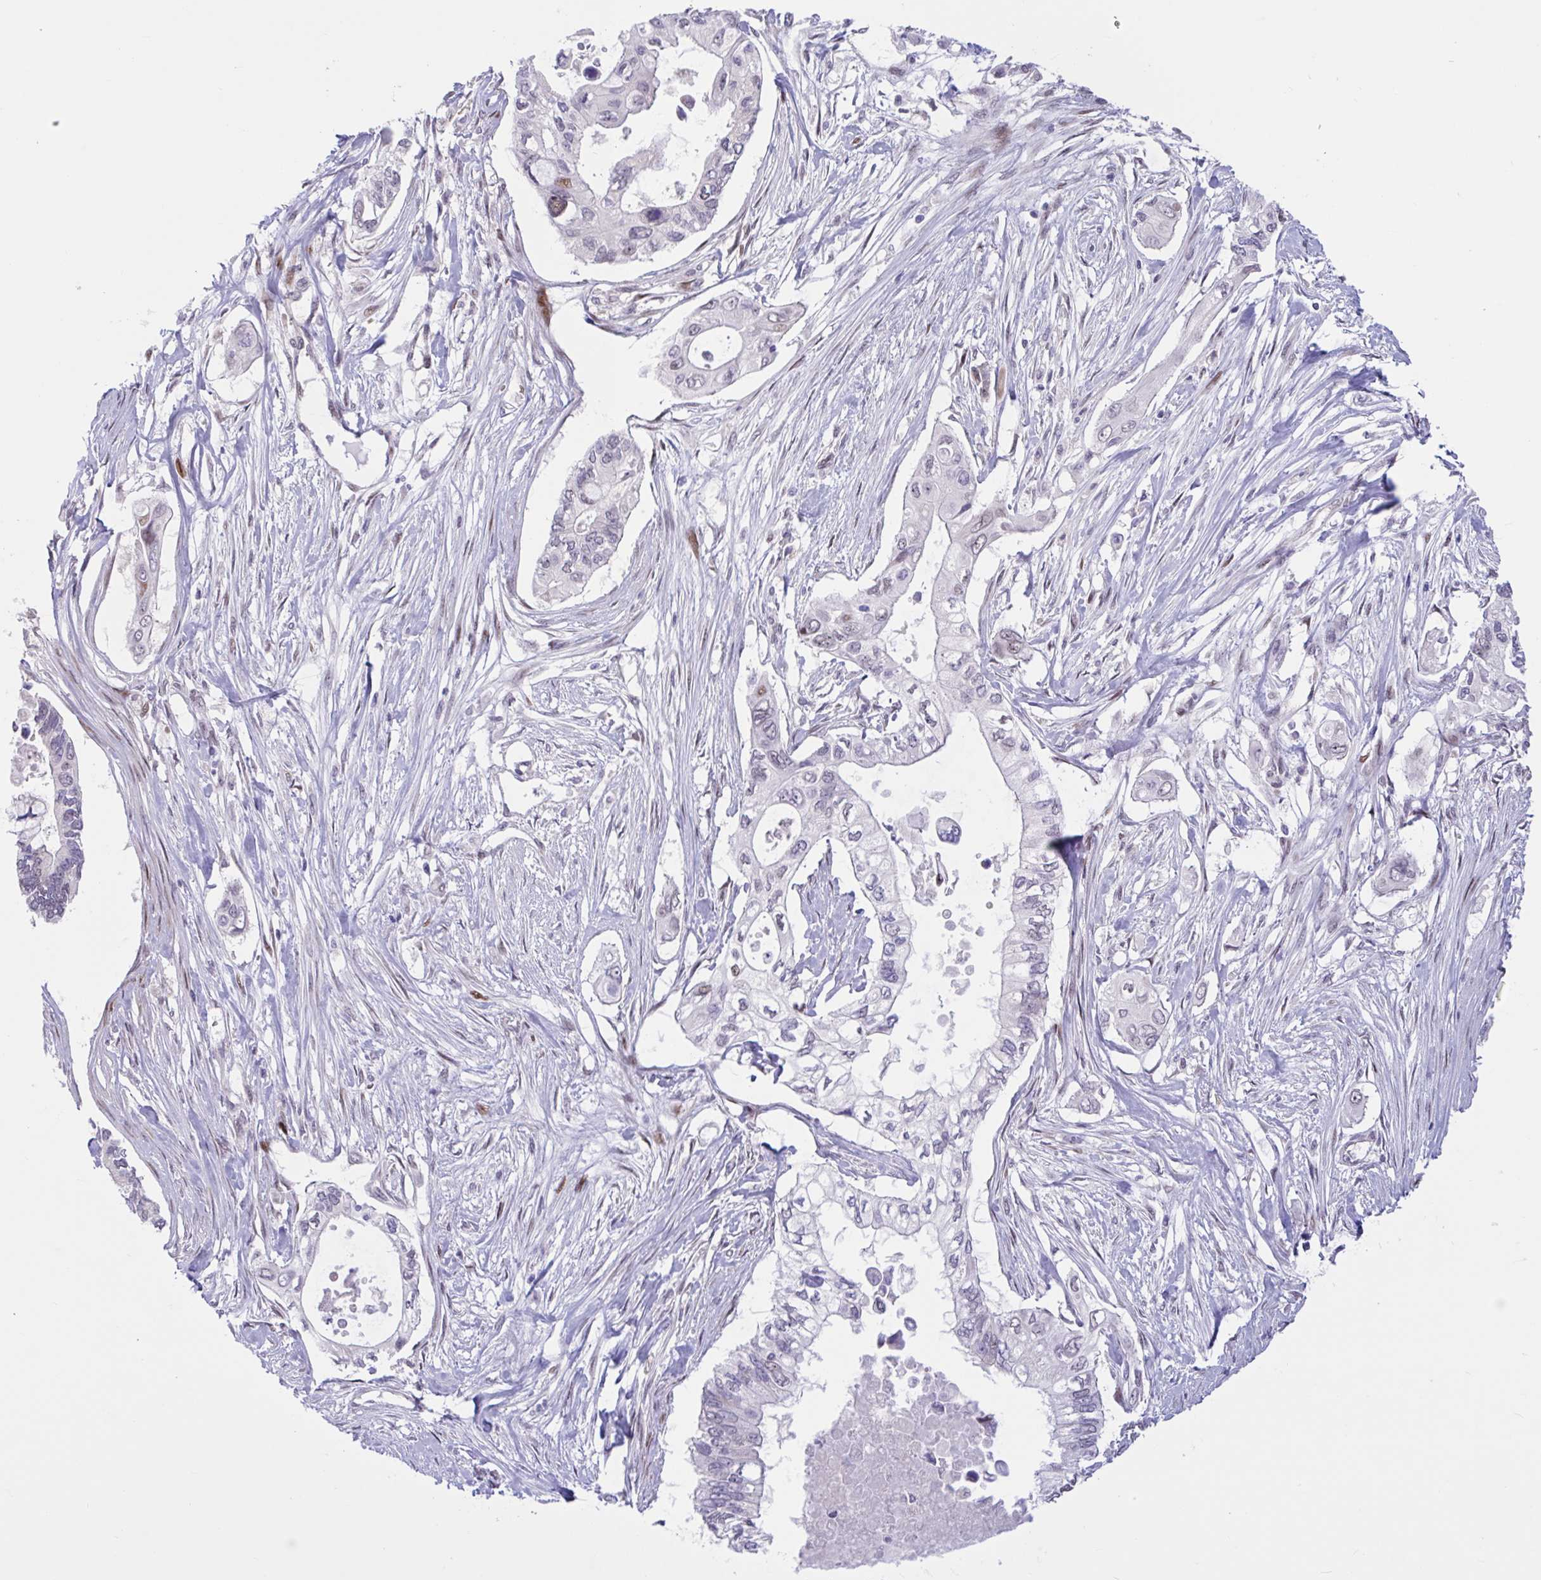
{"staining": {"intensity": "moderate", "quantity": "<25%", "location": "nuclear"}, "tissue": "pancreatic cancer", "cell_type": "Tumor cells", "image_type": "cancer", "snomed": [{"axis": "morphology", "description": "Adenocarcinoma, NOS"}, {"axis": "topography", "description": "Pancreas"}], "caption": "IHC histopathology image of pancreatic adenocarcinoma stained for a protein (brown), which displays low levels of moderate nuclear expression in approximately <25% of tumor cells.", "gene": "RBL1", "patient": {"sex": "female", "age": 63}}